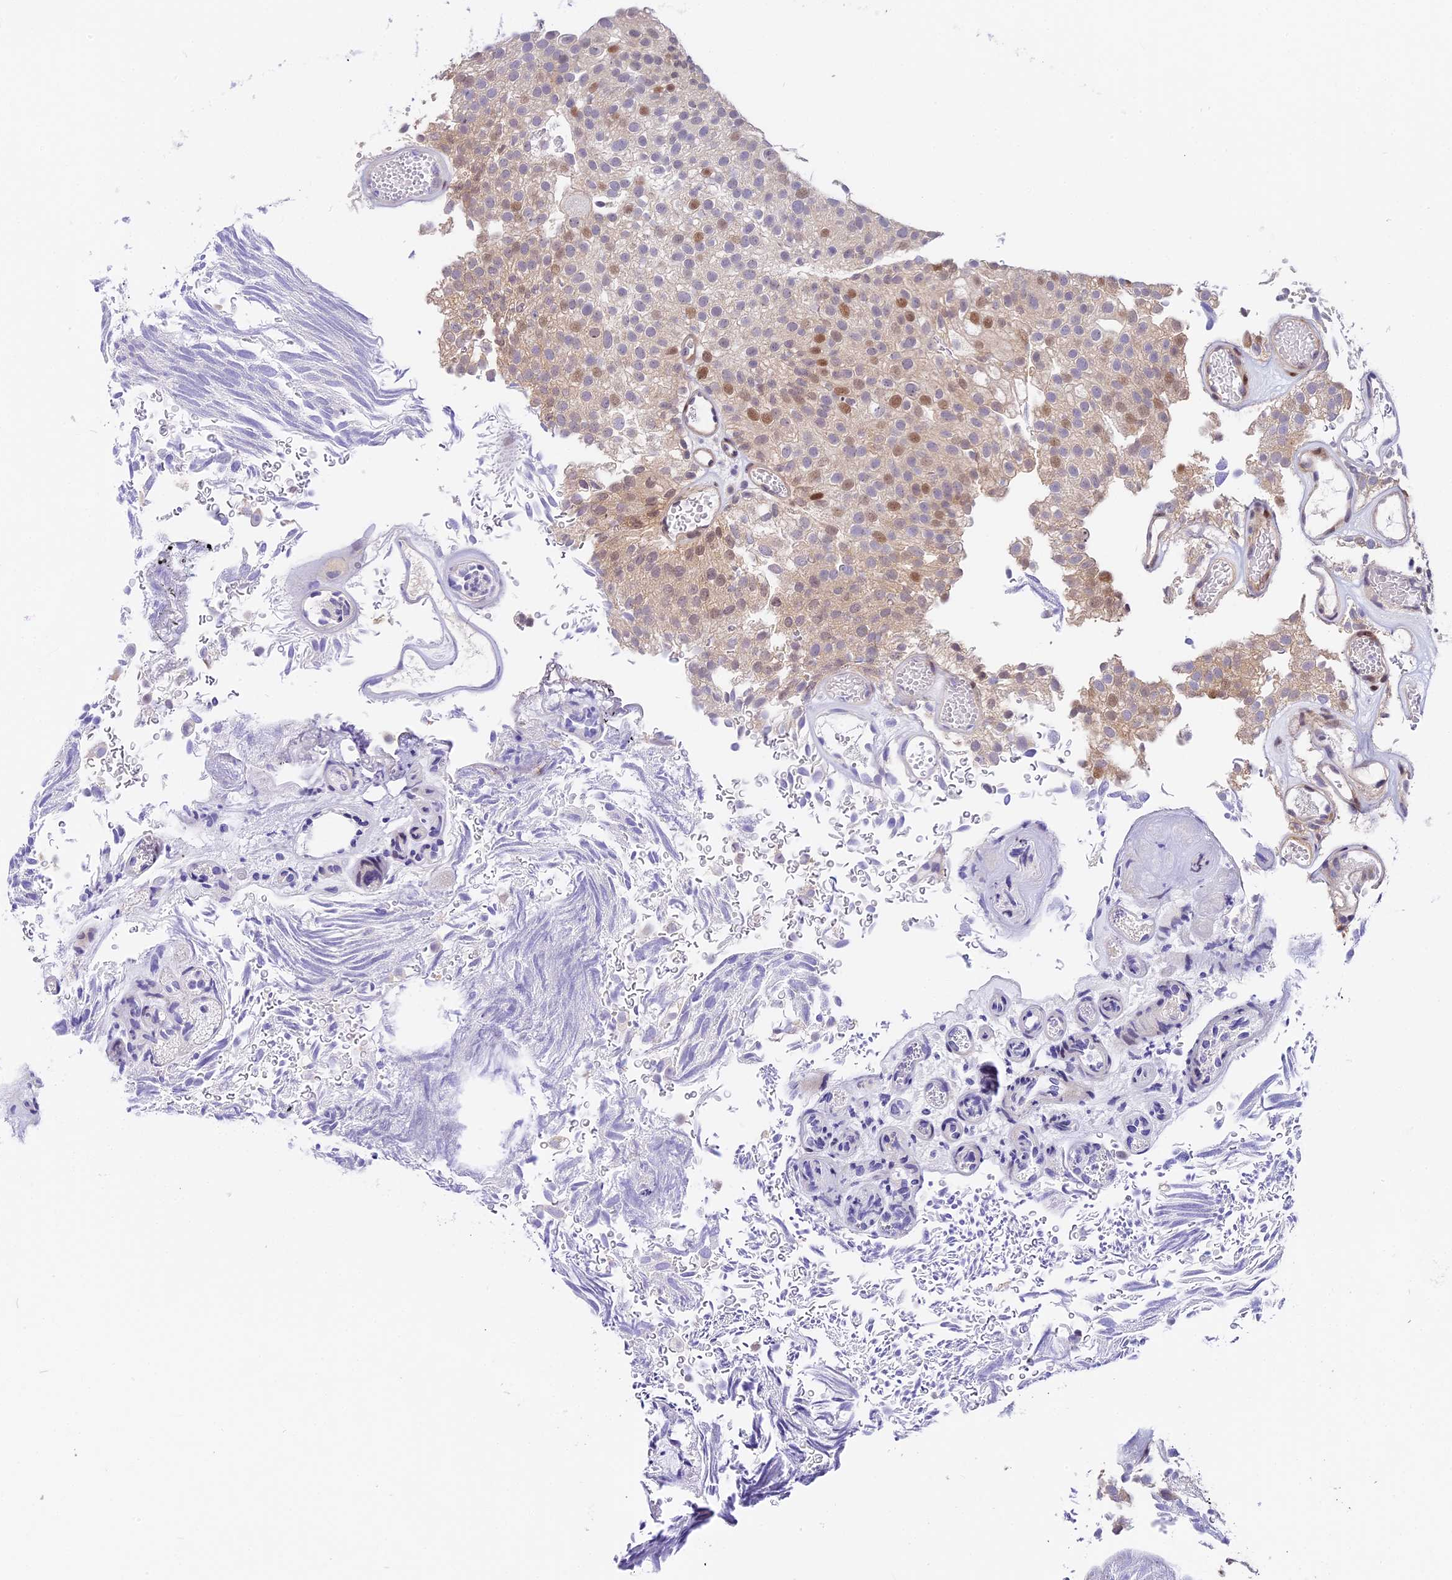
{"staining": {"intensity": "moderate", "quantity": "25%-75%", "location": "nuclear"}, "tissue": "urothelial cancer", "cell_type": "Tumor cells", "image_type": "cancer", "snomed": [{"axis": "morphology", "description": "Urothelial carcinoma, Low grade"}, {"axis": "topography", "description": "Urinary bladder"}], "caption": "A micrograph of human urothelial carcinoma (low-grade) stained for a protein reveals moderate nuclear brown staining in tumor cells.", "gene": "MIDN", "patient": {"sex": "male", "age": 78}}